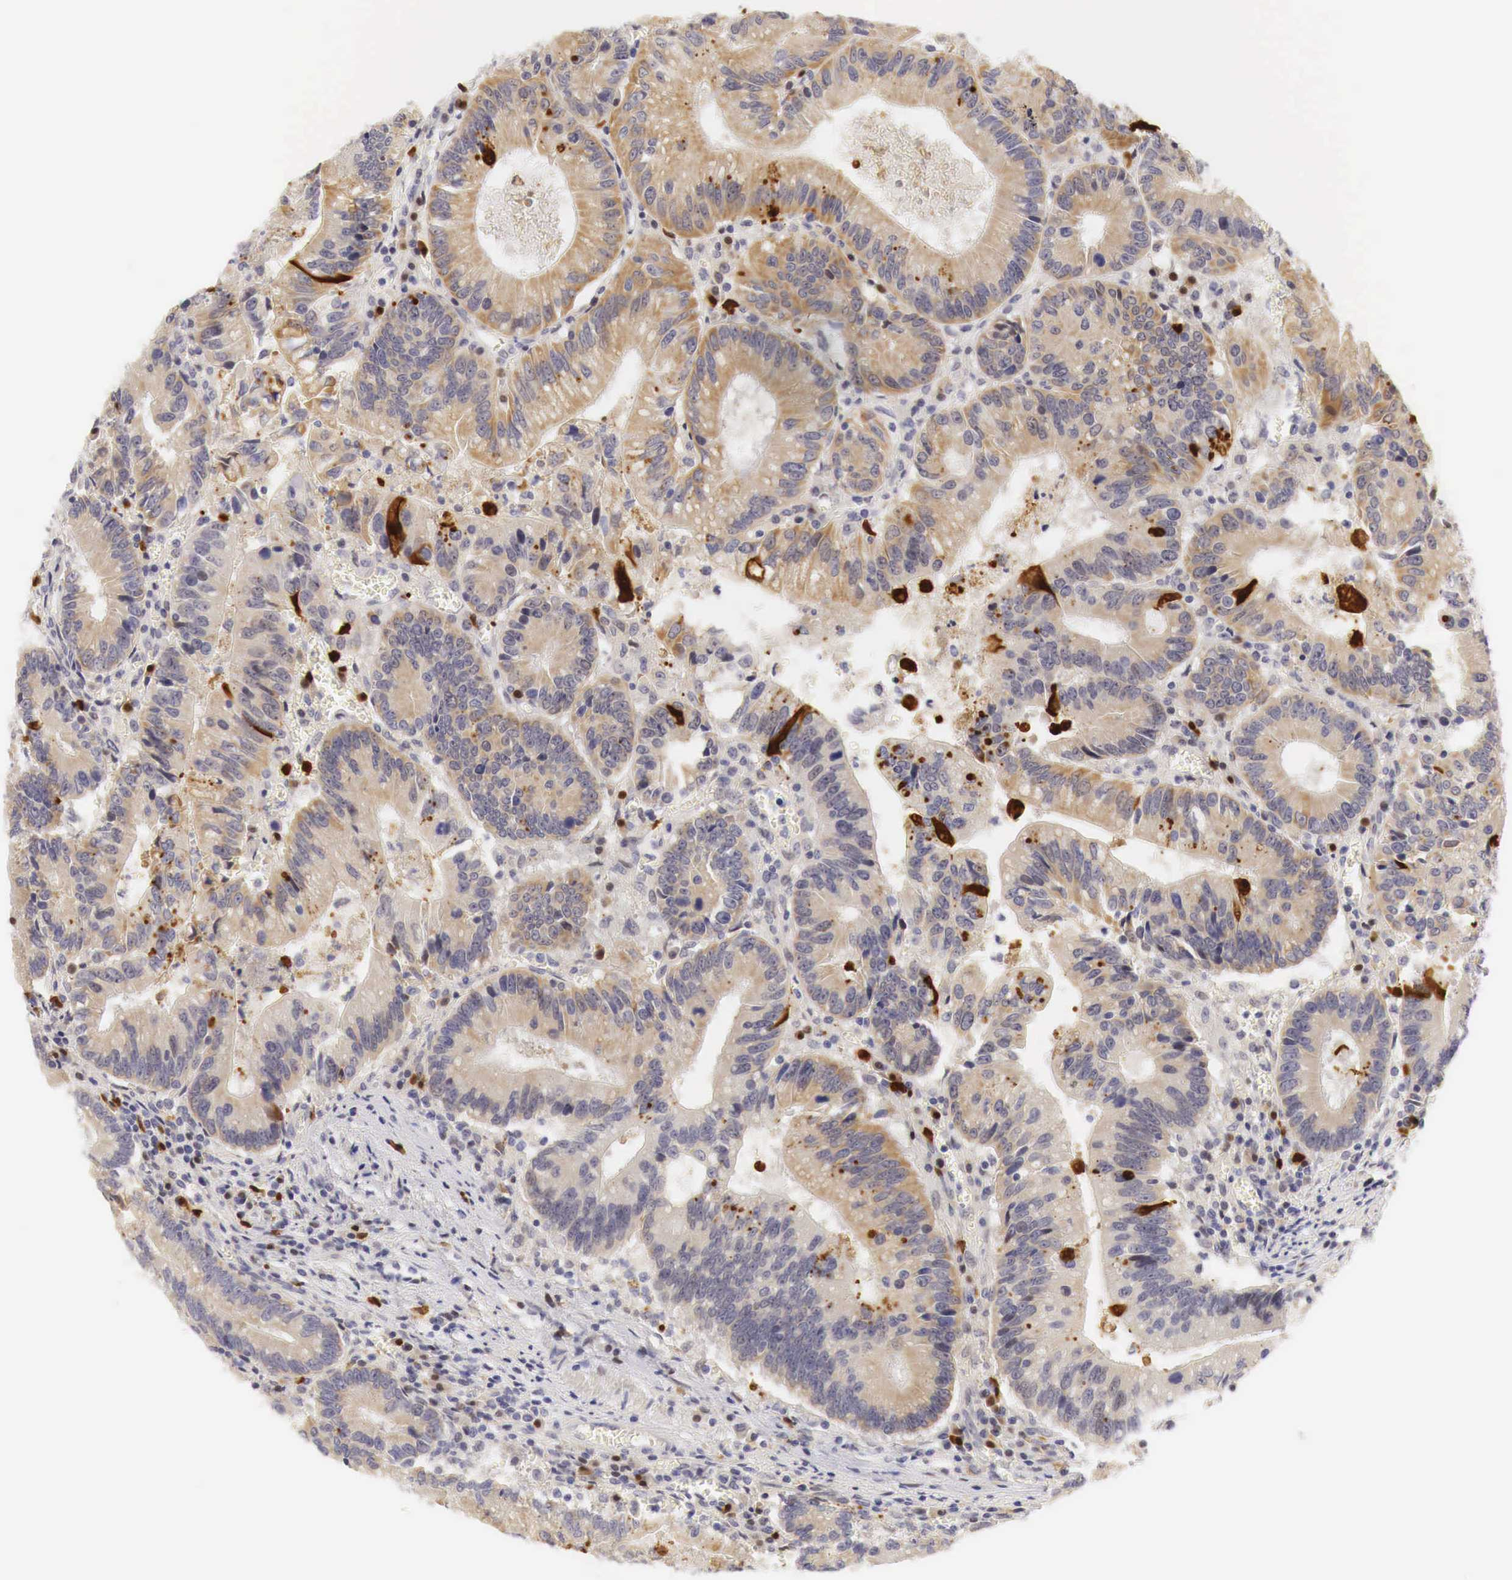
{"staining": {"intensity": "weak", "quantity": "25%-75%", "location": "cytoplasmic/membranous"}, "tissue": "colorectal cancer", "cell_type": "Tumor cells", "image_type": "cancer", "snomed": [{"axis": "morphology", "description": "Adenocarcinoma, NOS"}, {"axis": "topography", "description": "Rectum"}], "caption": "The photomicrograph exhibits immunohistochemical staining of adenocarcinoma (colorectal). There is weak cytoplasmic/membranous positivity is seen in approximately 25%-75% of tumor cells.", "gene": "CASP3", "patient": {"sex": "female", "age": 81}}